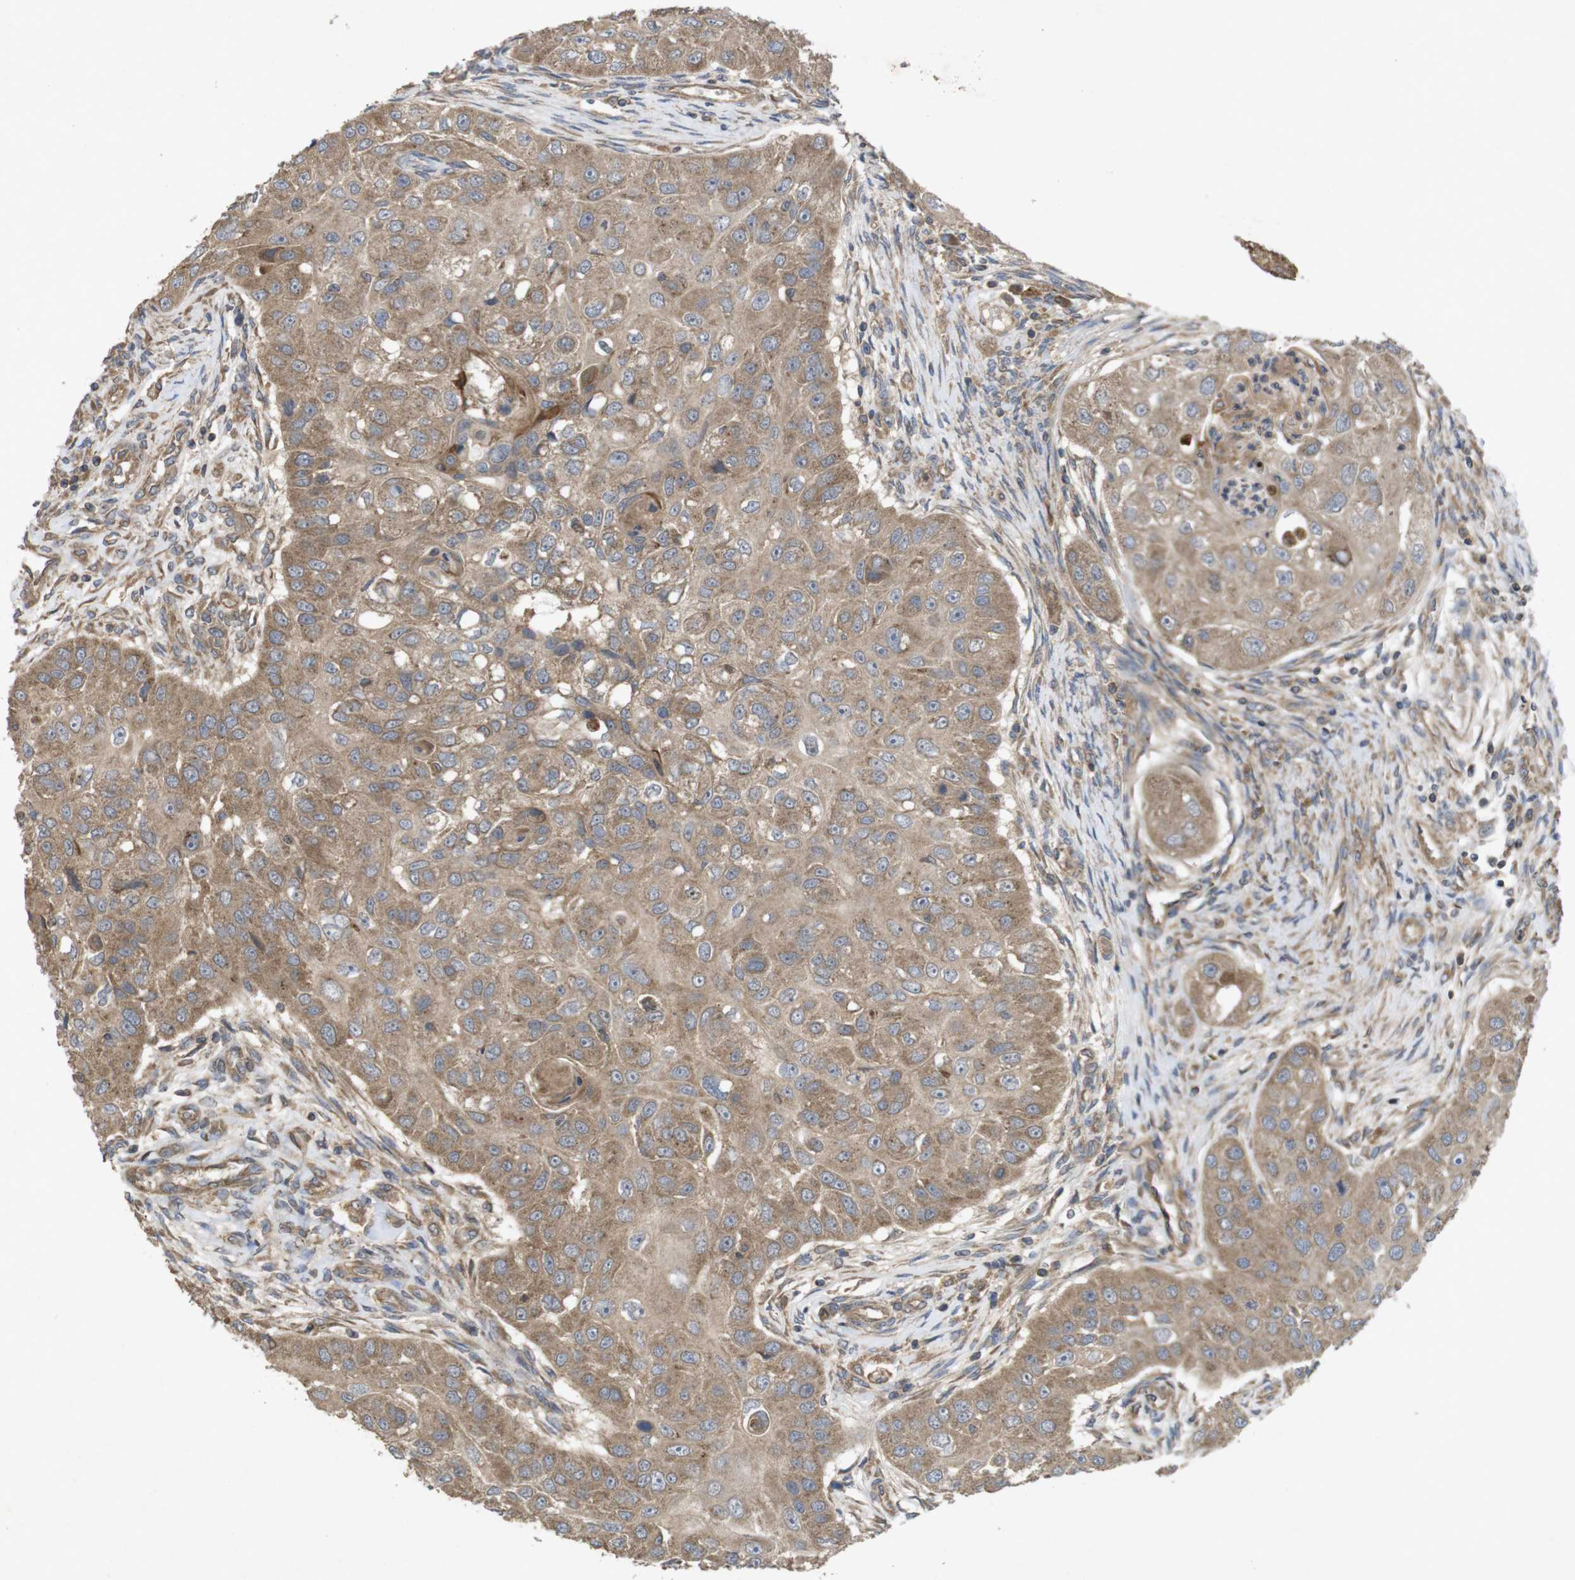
{"staining": {"intensity": "moderate", "quantity": ">75%", "location": "cytoplasmic/membranous"}, "tissue": "head and neck cancer", "cell_type": "Tumor cells", "image_type": "cancer", "snomed": [{"axis": "morphology", "description": "Normal tissue, NOS"}, {"axis": "morphology", "description": "Squamous cell carcinoma, NOS"}, {"axis": "topography", "description": "Skeletal muscle"}, {"axis": "topography", "description": "Head-Neck"}], "caption": "Immunohistochemistry (DAB (3,3'-diaminobenzidine)) staining of human head and neck cancer (squamous cell carcinoma) reveals moderate cytoplasmic/membranous protein positivity in about >75% of tumor cells. (brown staining indicates protein expression, while blue staining denotes nuclei).", "gene": "KCNS3", "patient": {"sex": "male", "age": 51}}